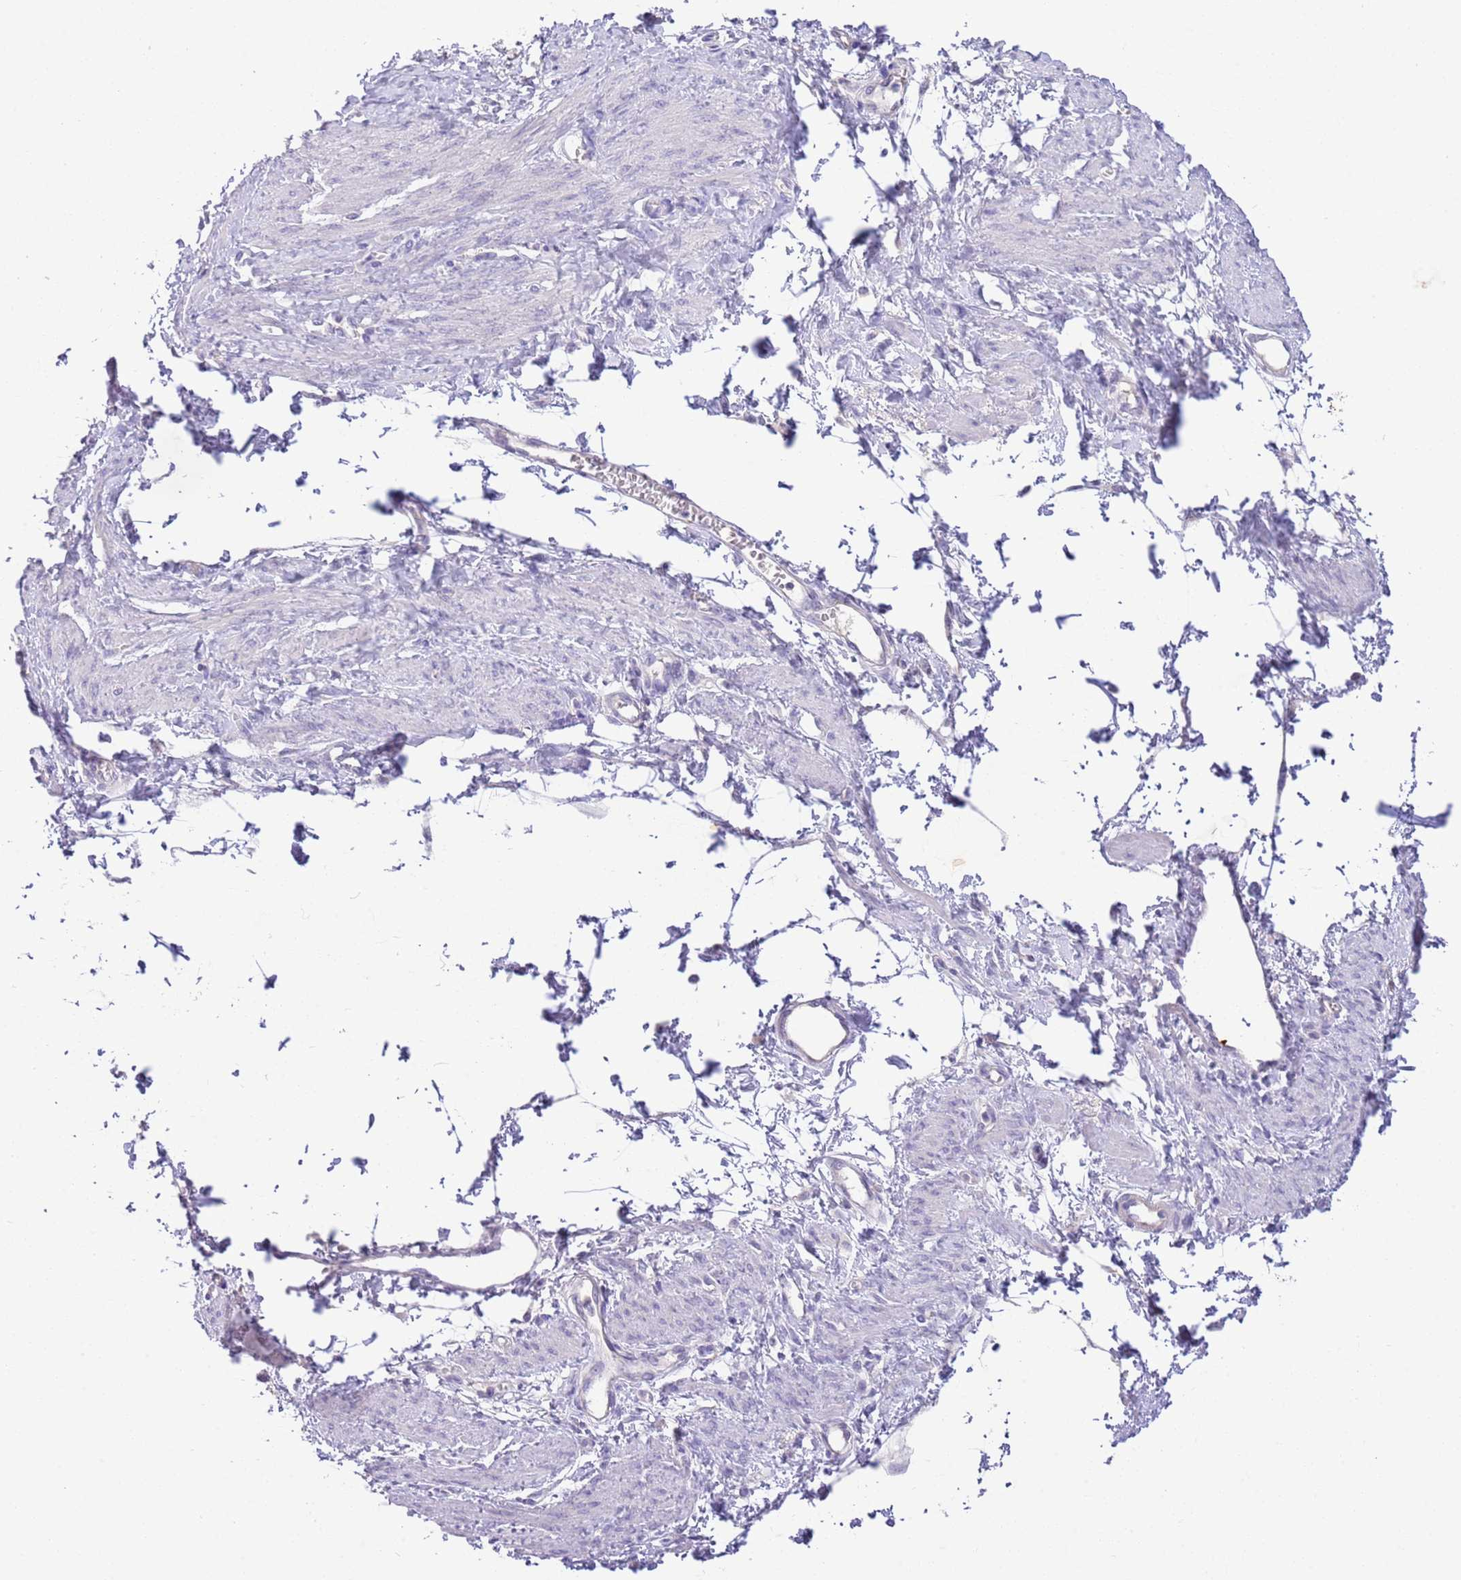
{"staining": {"intensity": "negative", "quantity": "none", "location": "none"}, "tissue": "smooth muscle", "cell_type": "Smooth muscle cells", "image_type": "normal", "snomed": [{"axis": "morphology", "description": "Normal tissue, NOS"}, {"axis": "topography", "description": "Smooth muscle"}, {"axis": "topography", "description": "Uterus"}], "caption": "A micrograph of smooth muscle stained for a protein demonstrates no brown staining in smooth muscle cells. (DAB (3,3'-diaminobenzidine) immunohistochemistry with hematoxylin counter stain).", "gene": "SFTPA1", "patient": {"sex": "female", "age": 39}}